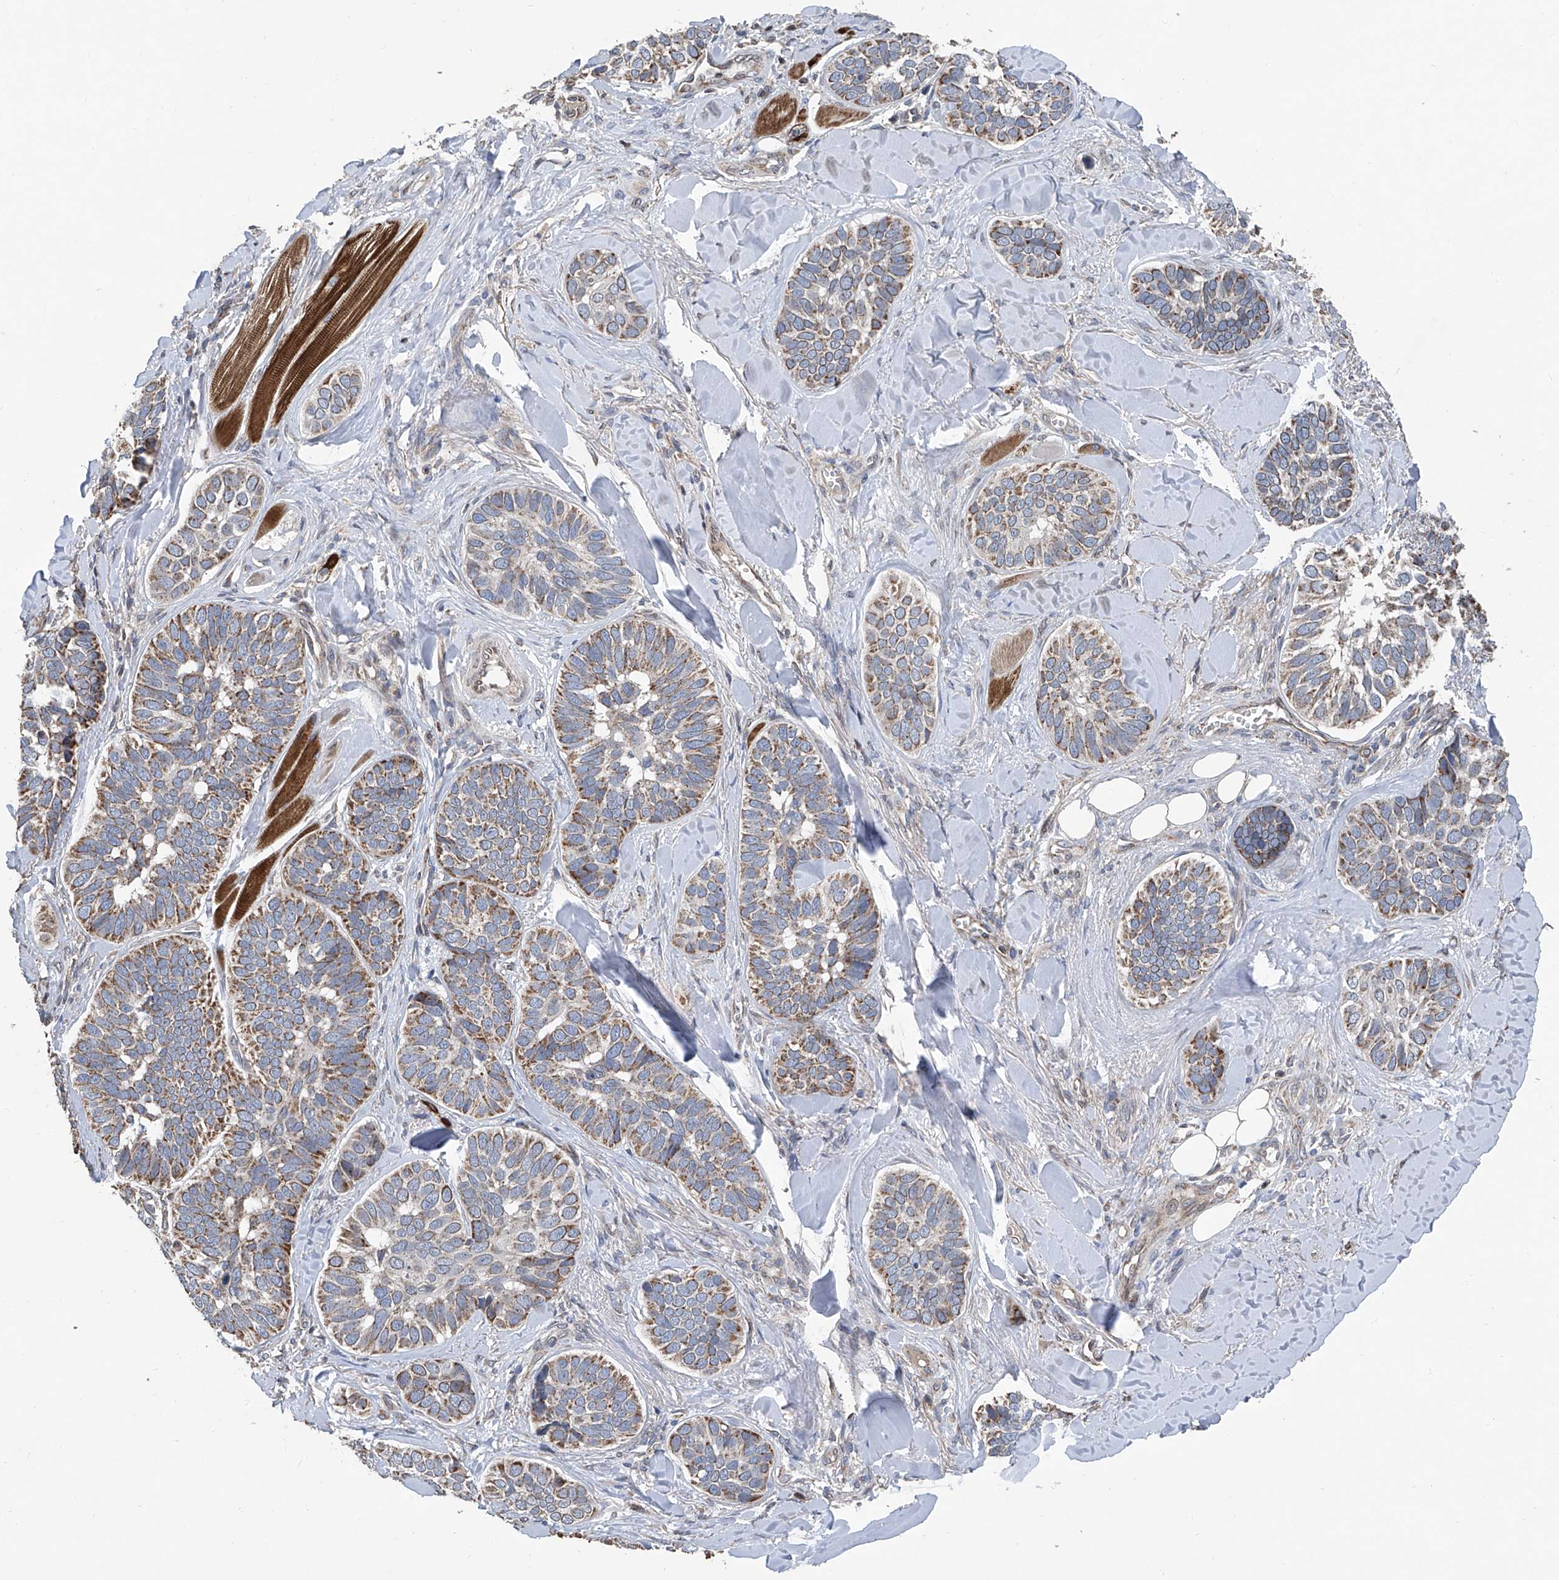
{"staining": {"intensity": "moderate", "quantity": ">75%", "location": "cytoplasmic/membranous"}, "tissue": "skin cancer", "cell_type": "Tumor cells", "image_type": "cancer", "snomed": [{"axis": "morphology", "description": "Basal cell carcinoma"}, {"axis": "topography", "description": "Skin"}], "caption": "Brown immunohistochemical staining in skin basal cell carcinoma shows moderate cytoplasmic/membranous staining in approximately >75% of tumor cells.", "gene": "BCKDHB", "patient": {"sex": "male", "age": 62}}